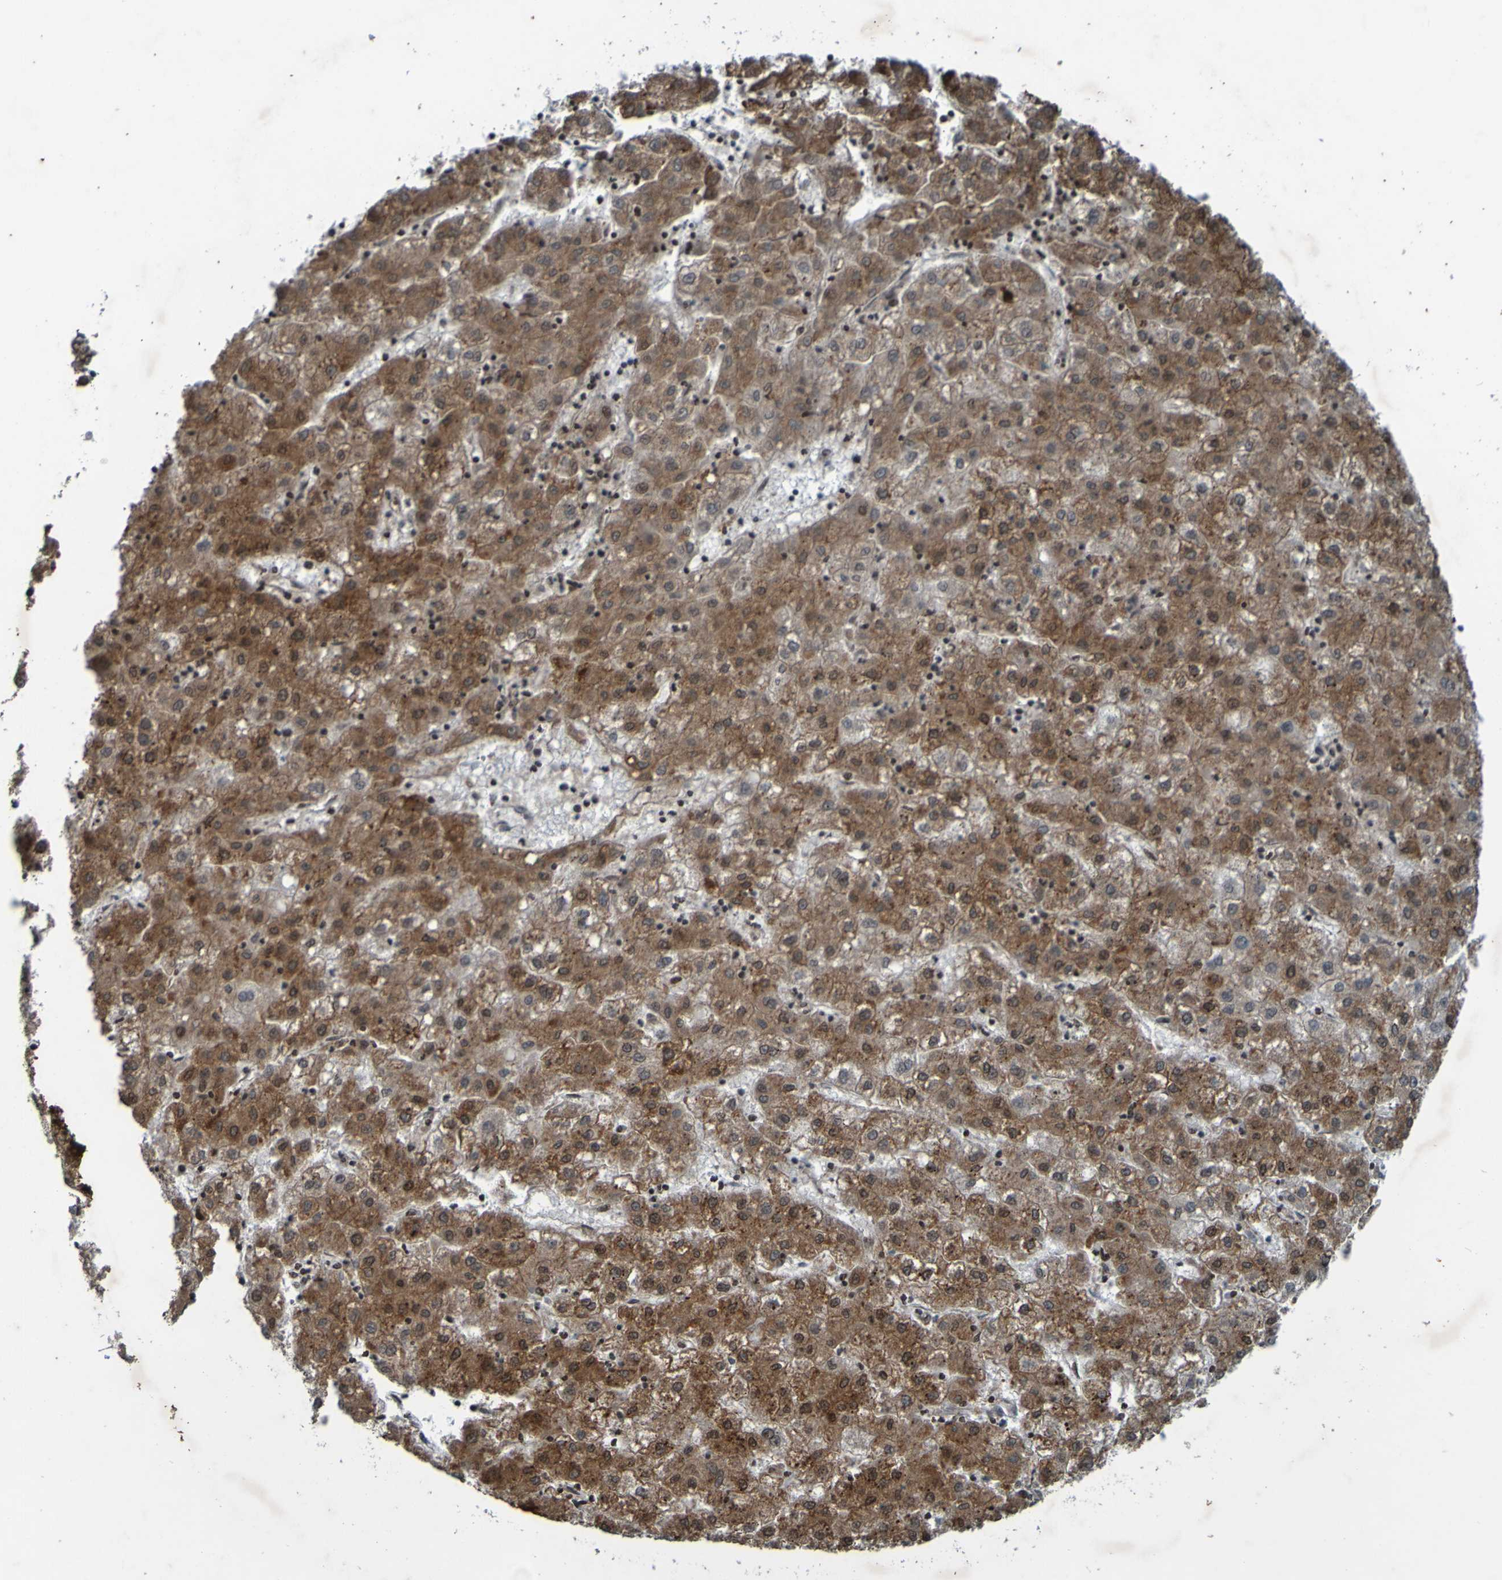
{"staining": {"intensity": "moderate", "quantity": ">75%", "location": "cytoplasmic/membranous"}, "tissue": "liver cancer", "cell_type": "Tumor cells", "image_type": "cancer", "snomed": [{"axis": "morphology", "description": "Carcinoma, Hepatocellular, NOS"}, {"axis": "topography", "description": "Liver"}], "caption": "Immunohistochemical staining of human hepatocellular carcinoma (liver) demonstrates medium levels of moderate cytoplasmic/membranous positivity in approximately >75% of tumor cells.", "gene": "GUCY1A1", "patient": {"sex": "male", "age": 72}}